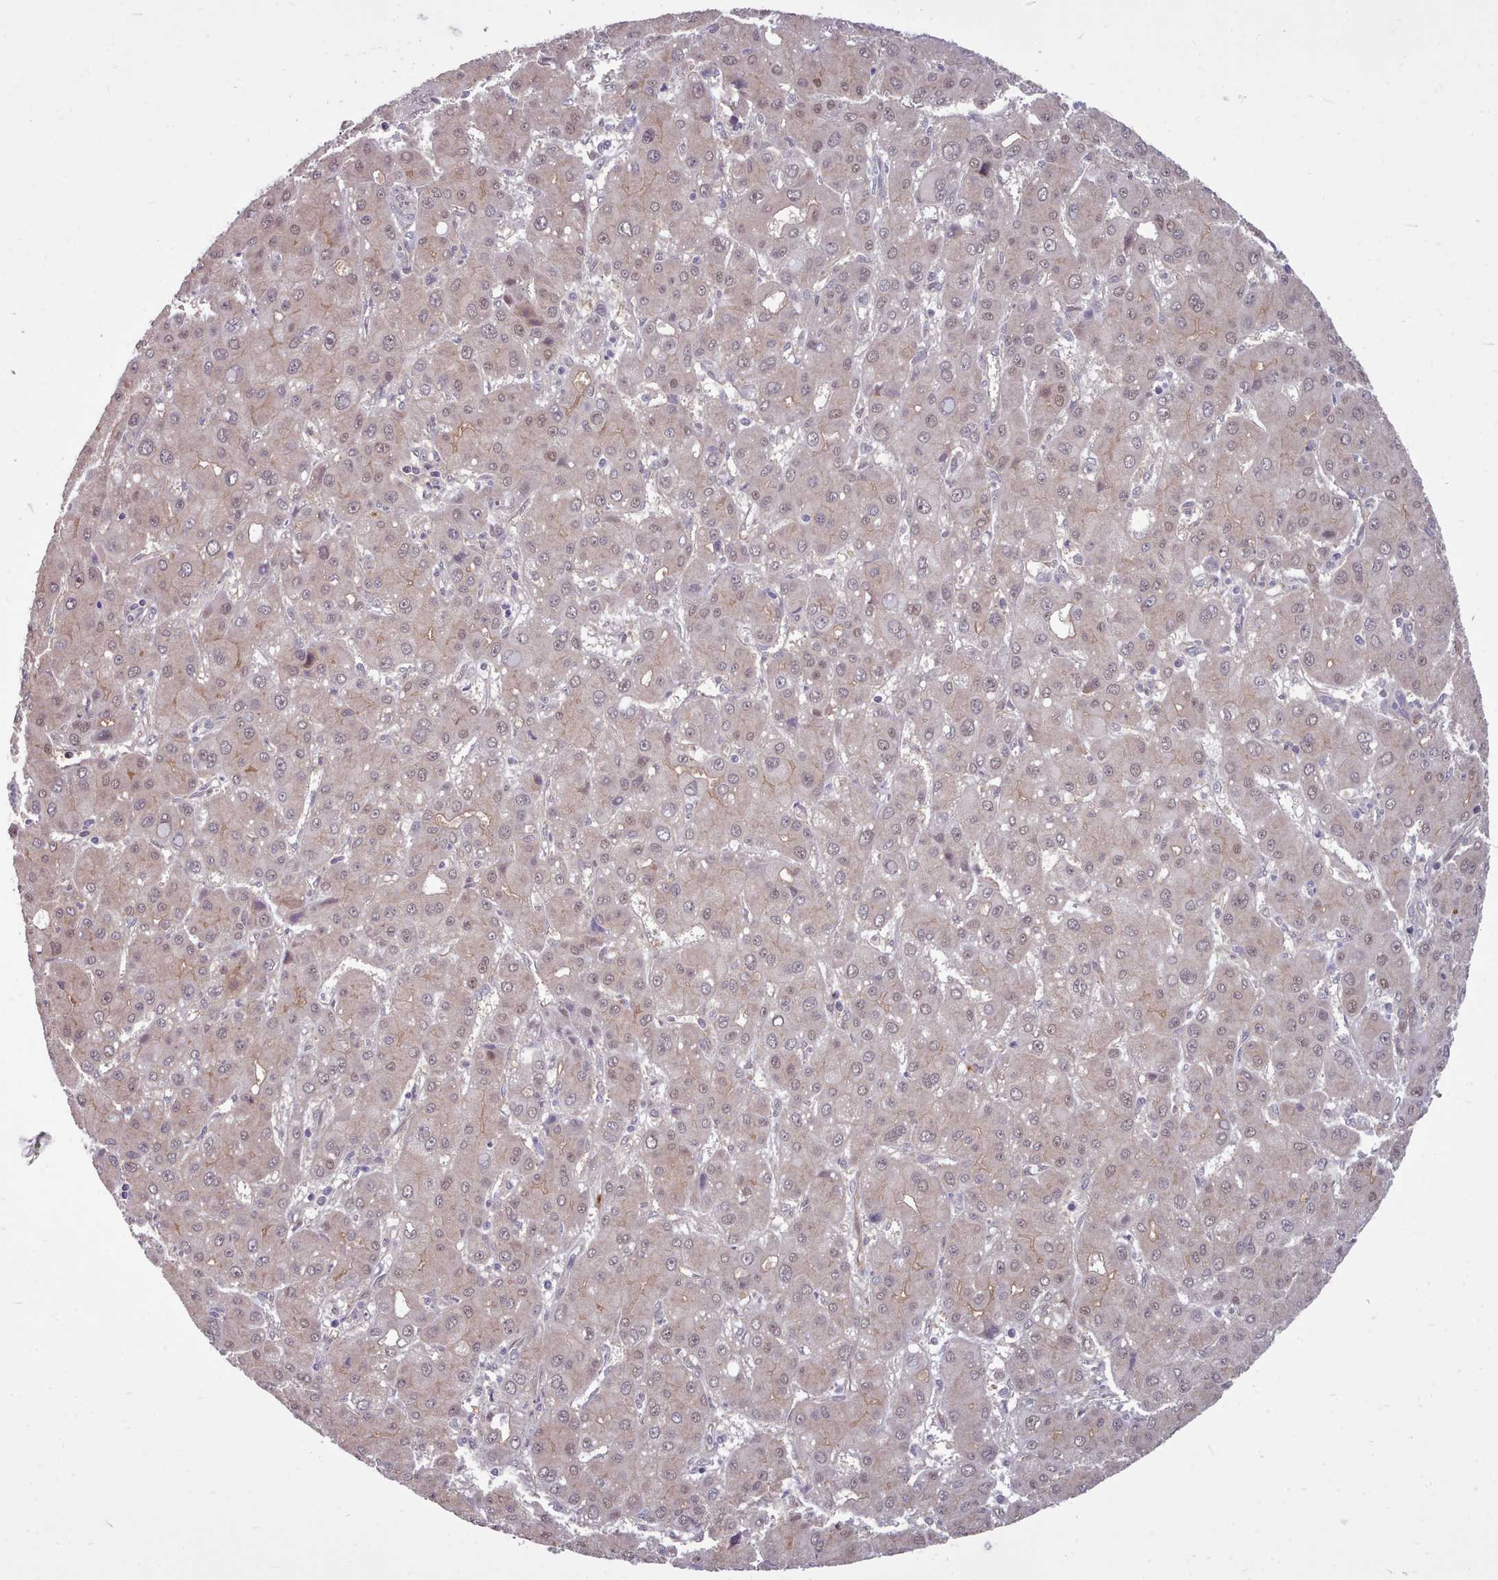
{"staining": {"intensity": "weak", "quantity": "<25%", "location": "nuclear"}, "tissue": "liver cancer", "cell_type": "Tumor cells", "image_type": "cancer", "snomed": [{"axis": "morphology", "description": "Carcinoma, Hepatocellular, NOS"}, {"axis": "topography", "description": "Liver"}], "caption": "DAB (3,3'-diaminobenzidine) immunohistochemical staining of human liver cancer (hepatocellular carcinoma) demonstrates no significant positivity in tumor cells.", "gene": "AHCY", "patient": {"sex": "male", "age": 55}}